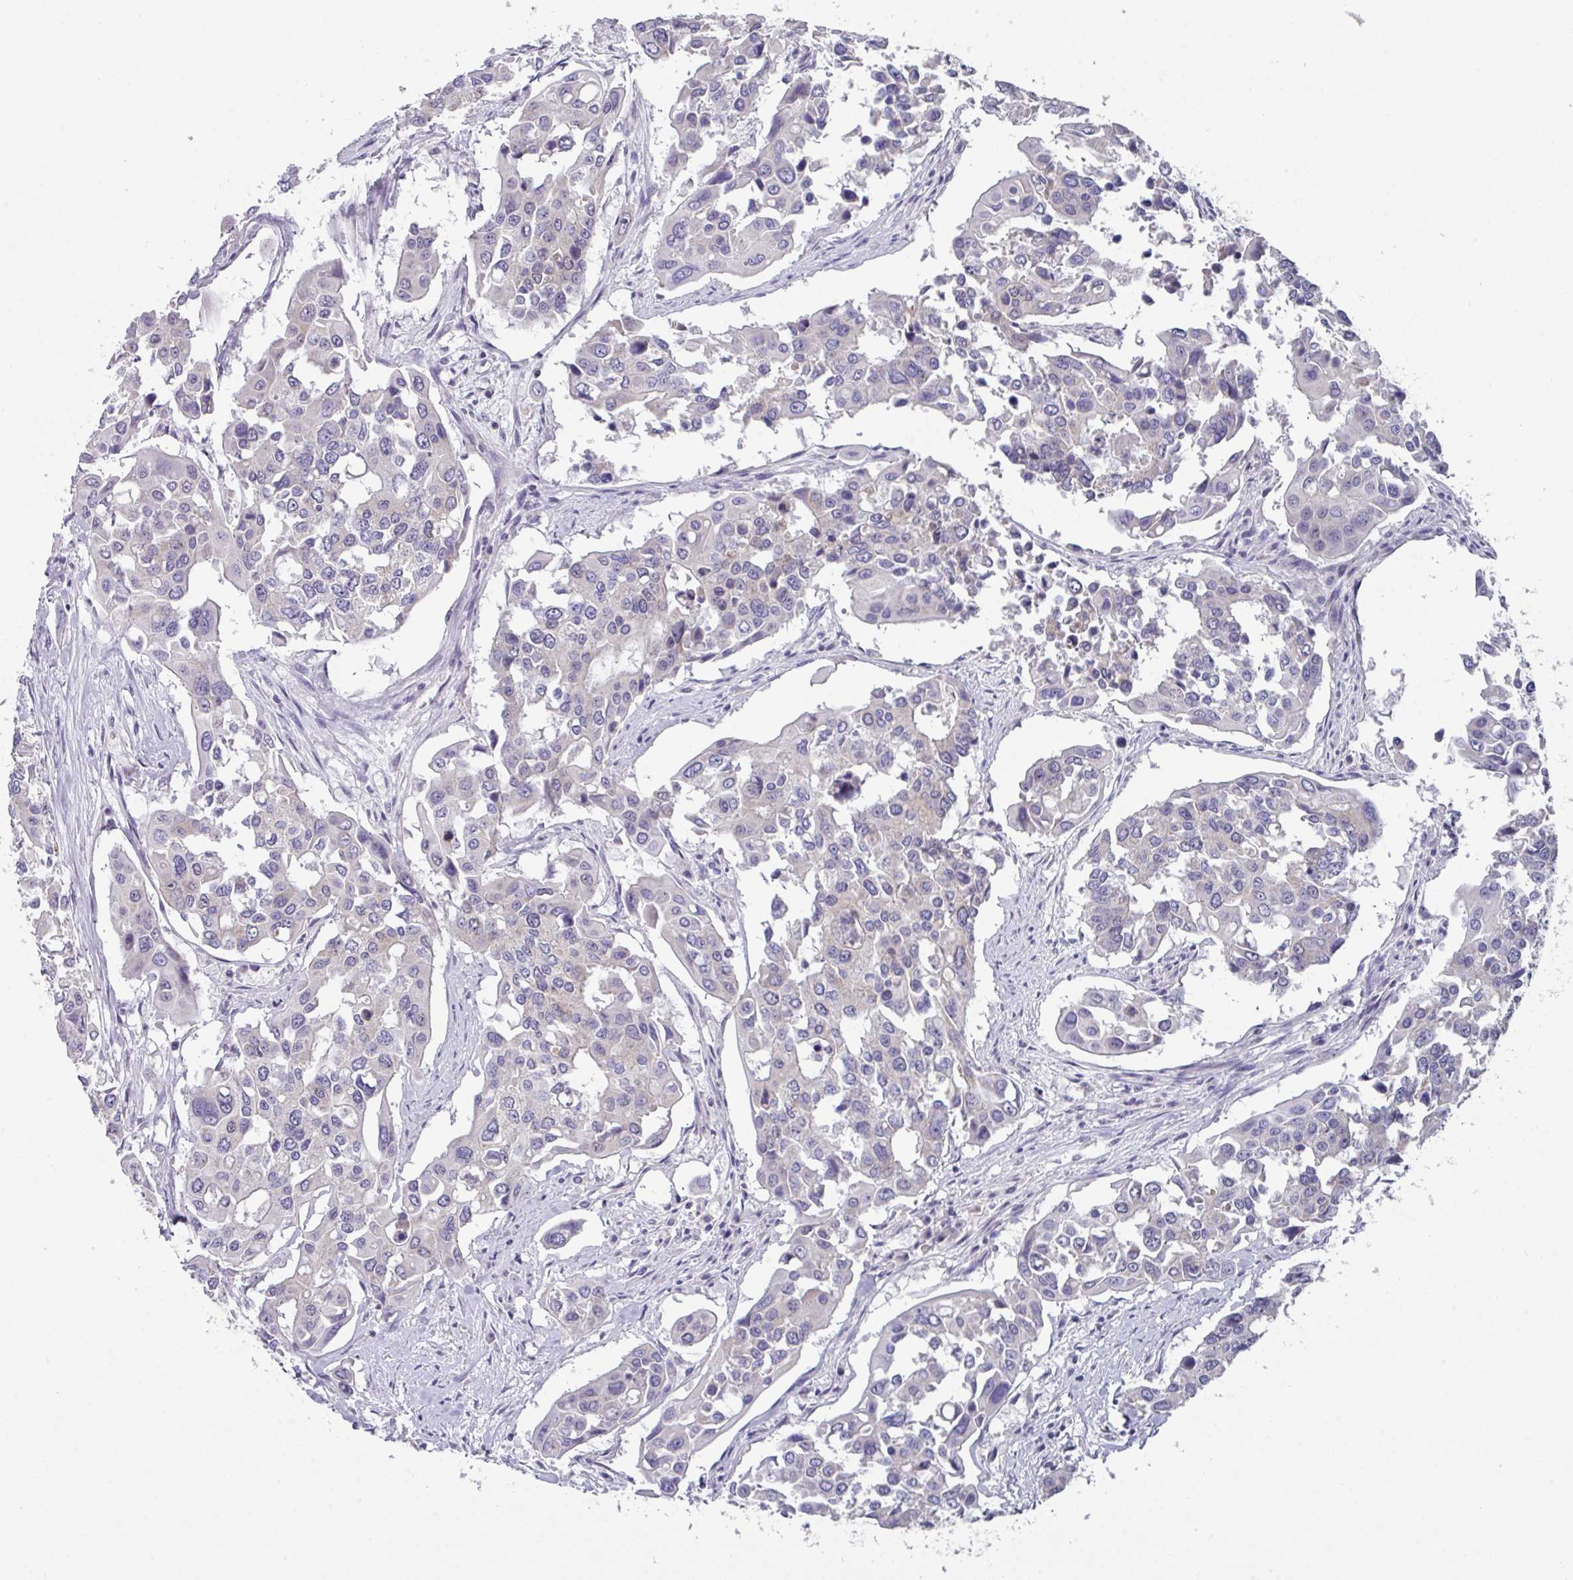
{"staining": {"intensity": "negative", "quantity": "none", "location": "none"}, "tissue": "colorectal cancer", "cell_type": "Tumor cells", "image_type": "cancer", "snomed": [{"axis": "morphology", "description": "Adenocarcinoma, NOS"}, {"axis": "topography", "description": "Colon"}], "caption": "The image reveals no staining of tumor cells in colorectal adenocarcinoma. (Stains: DAB immunohistochemistry (IHC) with hematoxylin counter stain, Microscopy: brightfield microscopy at high magnification).", "gene": "DCAF12L2", "patient": {"sex": "male", "age": 77}}